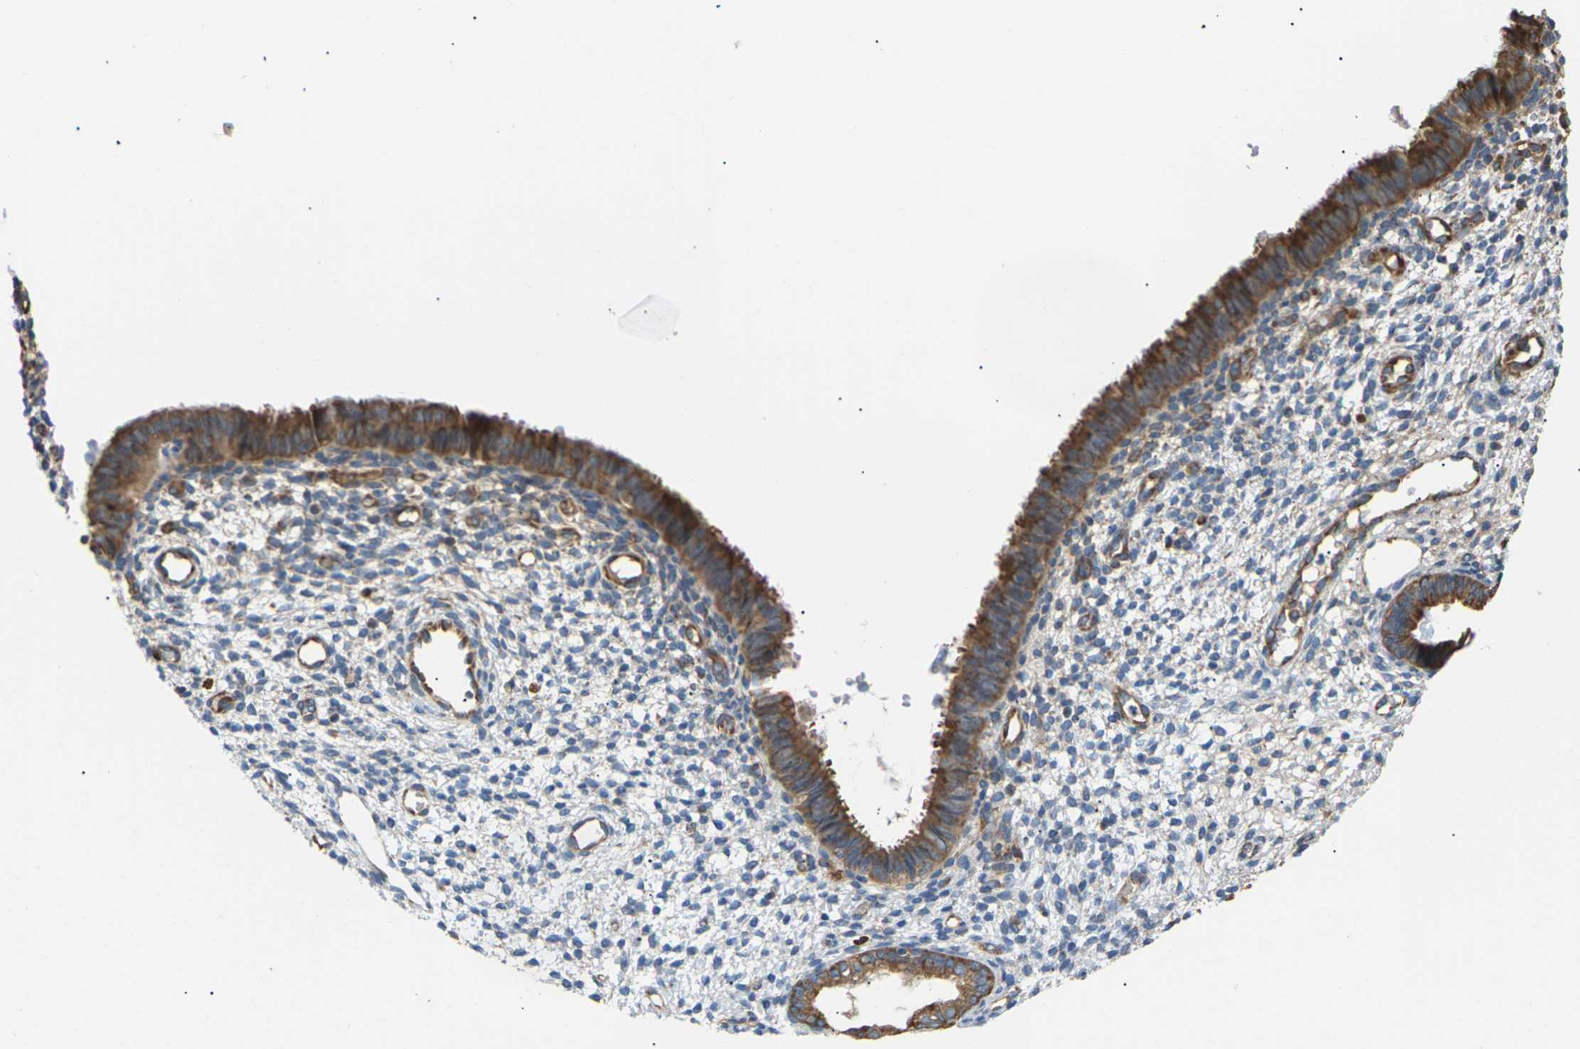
{"staining": {"intensity": "weak", "quantity": "25%-75%", "location": "cytoplasmic/membranous"}, "tissue": "endometrium", "cell_type": "Cells in endometrial stroma", "image_type": "normal", "snomed": [{"axis": "morphology", "description": "Normal tissue, NOS"}, {"axis": "topography", "description": "Endometrium"}], "caption": "This photomicrograph displays immunohistochemistry staining of unremarkable human endometrium, with low weak cytoplasmic/membranous staining in approximately 25%-75% of cells in endometrial stroma.", "gene": "KLHDC8B", "patient": {"sex": "female", "age": 61}}